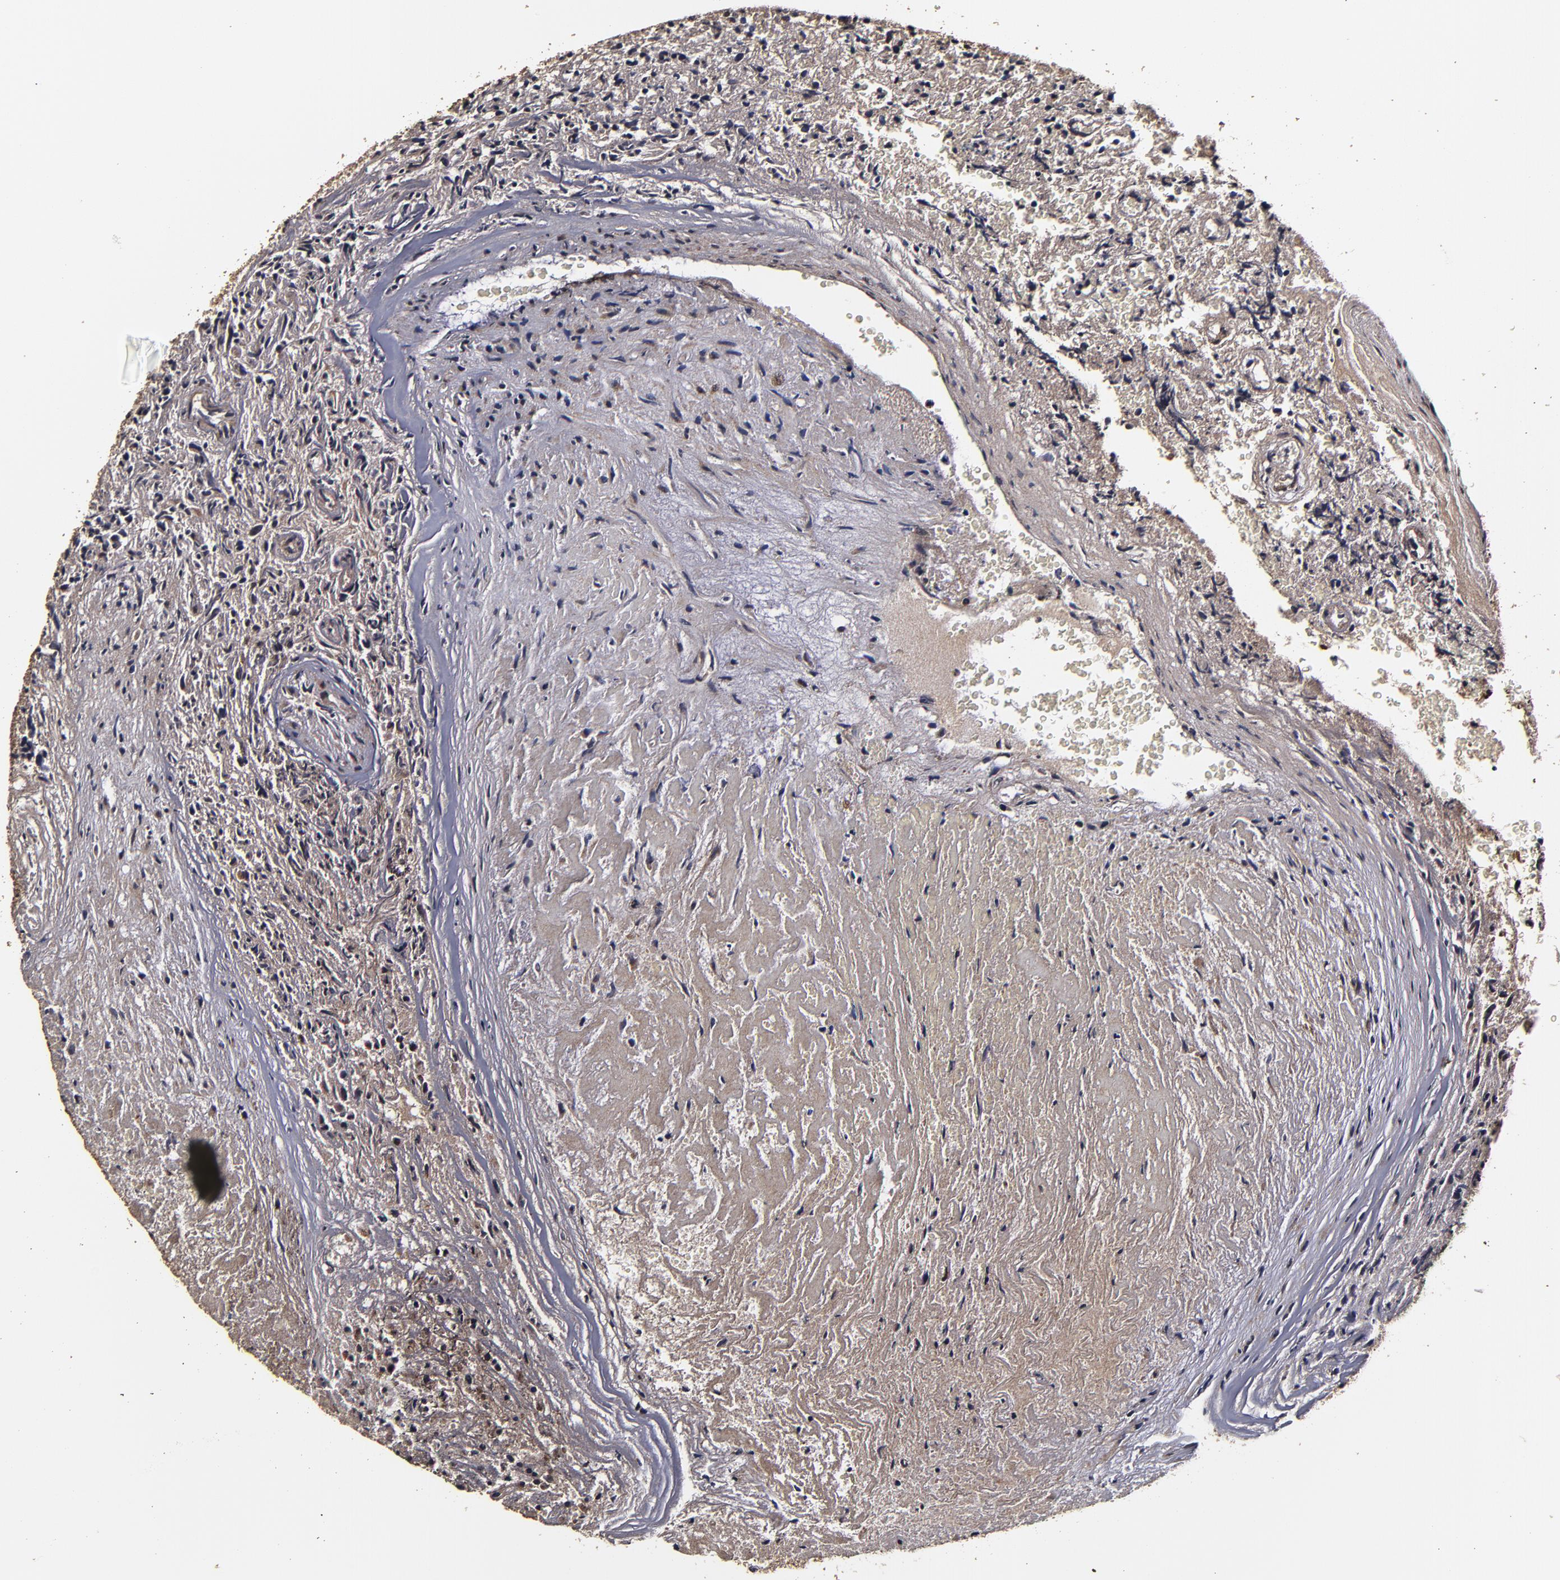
{"staining": {"intensity": "weak", "quantity": ">75%", "location": "cytoplasmic/membranous"}, "tissue": "glioma", "cell_type": "Tumor cells", "image_type": "cancer", "snomed": [{"axis": "morphology", "description": "Normal tissue, NOS"}, {"axis": "morphology", "description": "Glioma, malignant, High grade"}, {"axis": "topography", "description": "Cerebral cortex"}], "caption": "Human glioma stained for a protein (brown) displays weak cytoplasmic/membranous positive expression in approximately >75% of tumor cells.", "gene": "MMP15", "patient": {"sex": "male", "age": 75}}